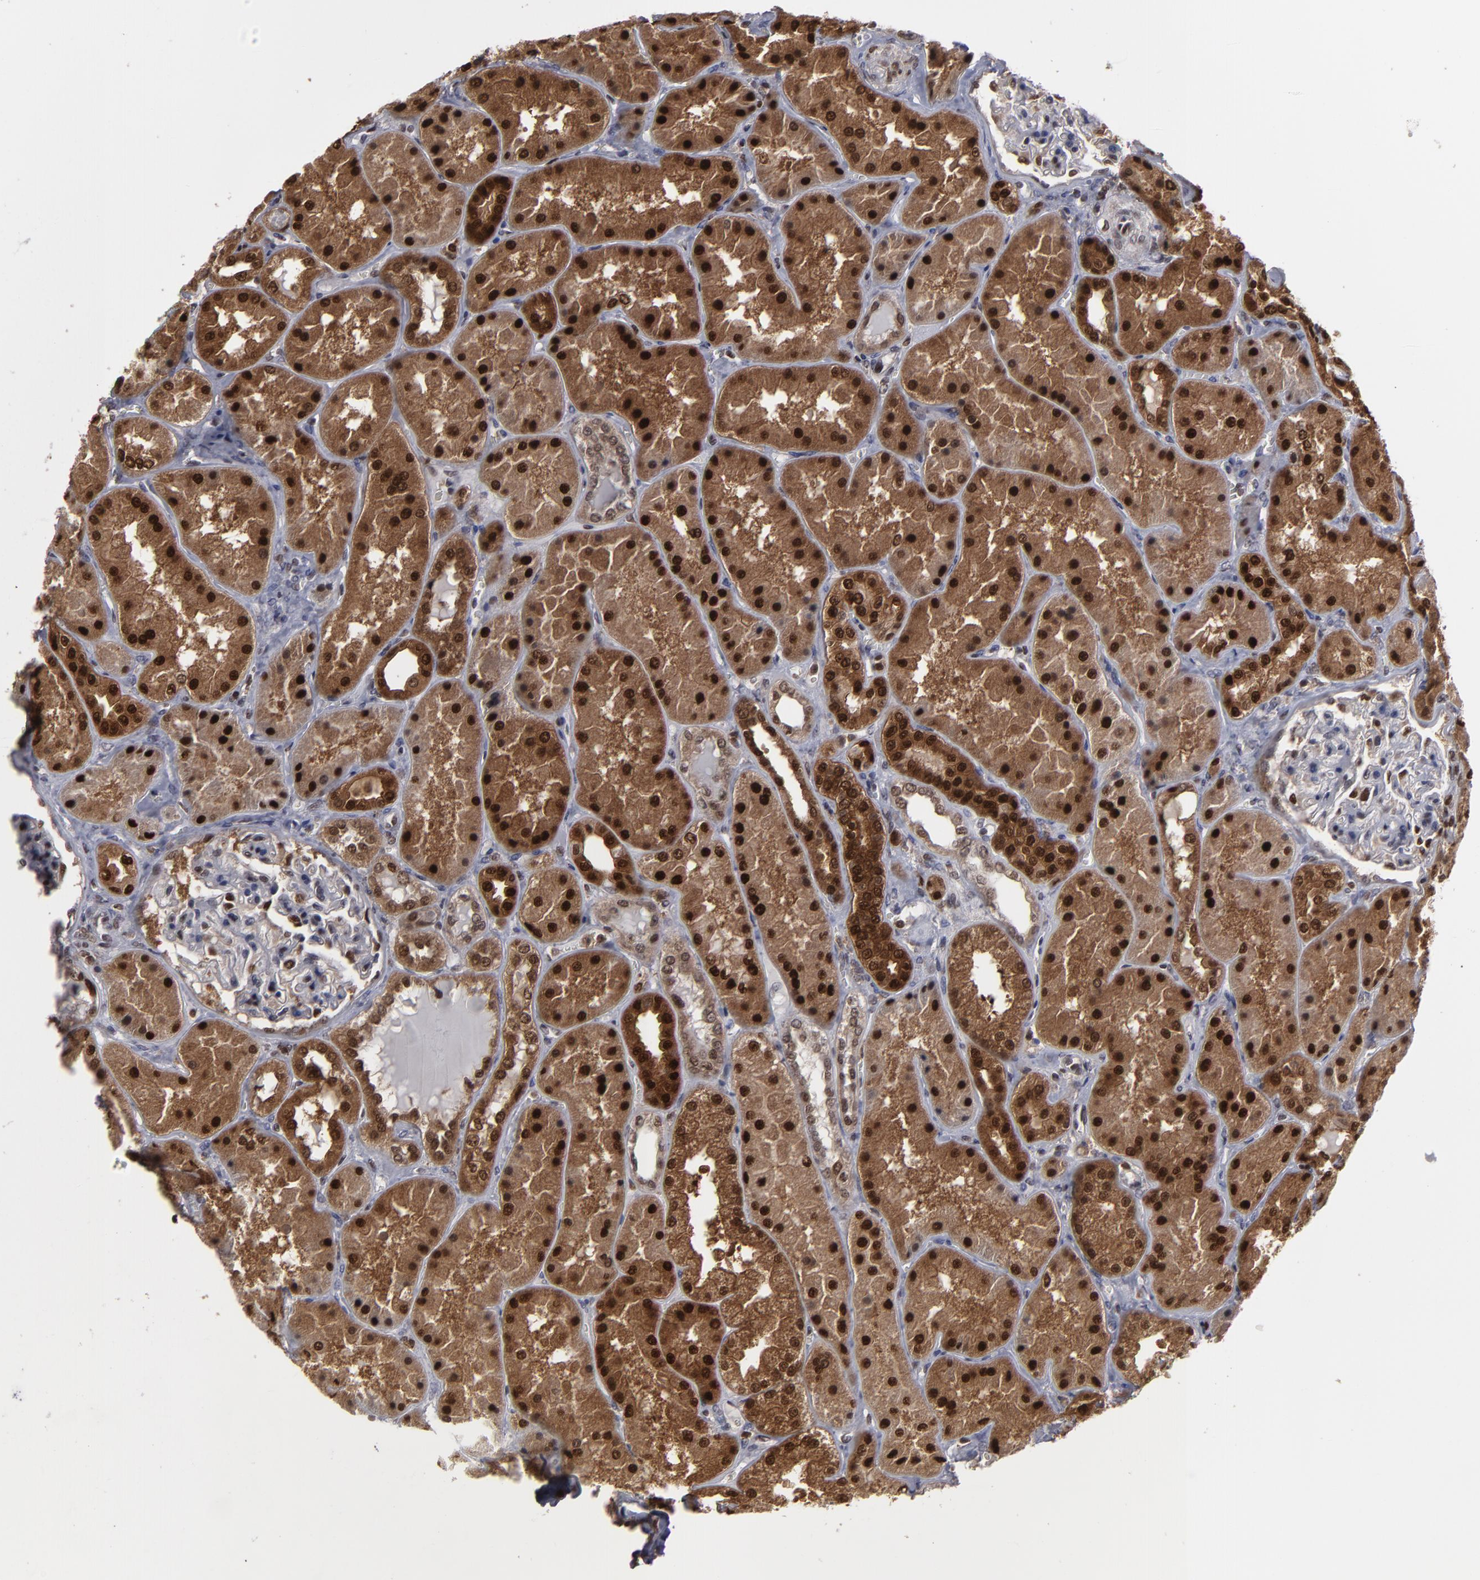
{"staining": {"intensity": "moderate", "quantity": "<25%", "location": "nuclear"}, "tissue": "kidney", "cell_type": "Cells in glomeruli", "image_type": "normal", "snomed": [{"axis": "morphology", "description": "Normal tissue, NOS"}, {"axis": "topography", "description": "Kidney"}], "caption": "The immunohistochemical stain highlights moderate nuclear positivity in cells in glomeruli of normal kidney.", "gene": "GSR", "patient": {"sex": "female", "age": 56}}